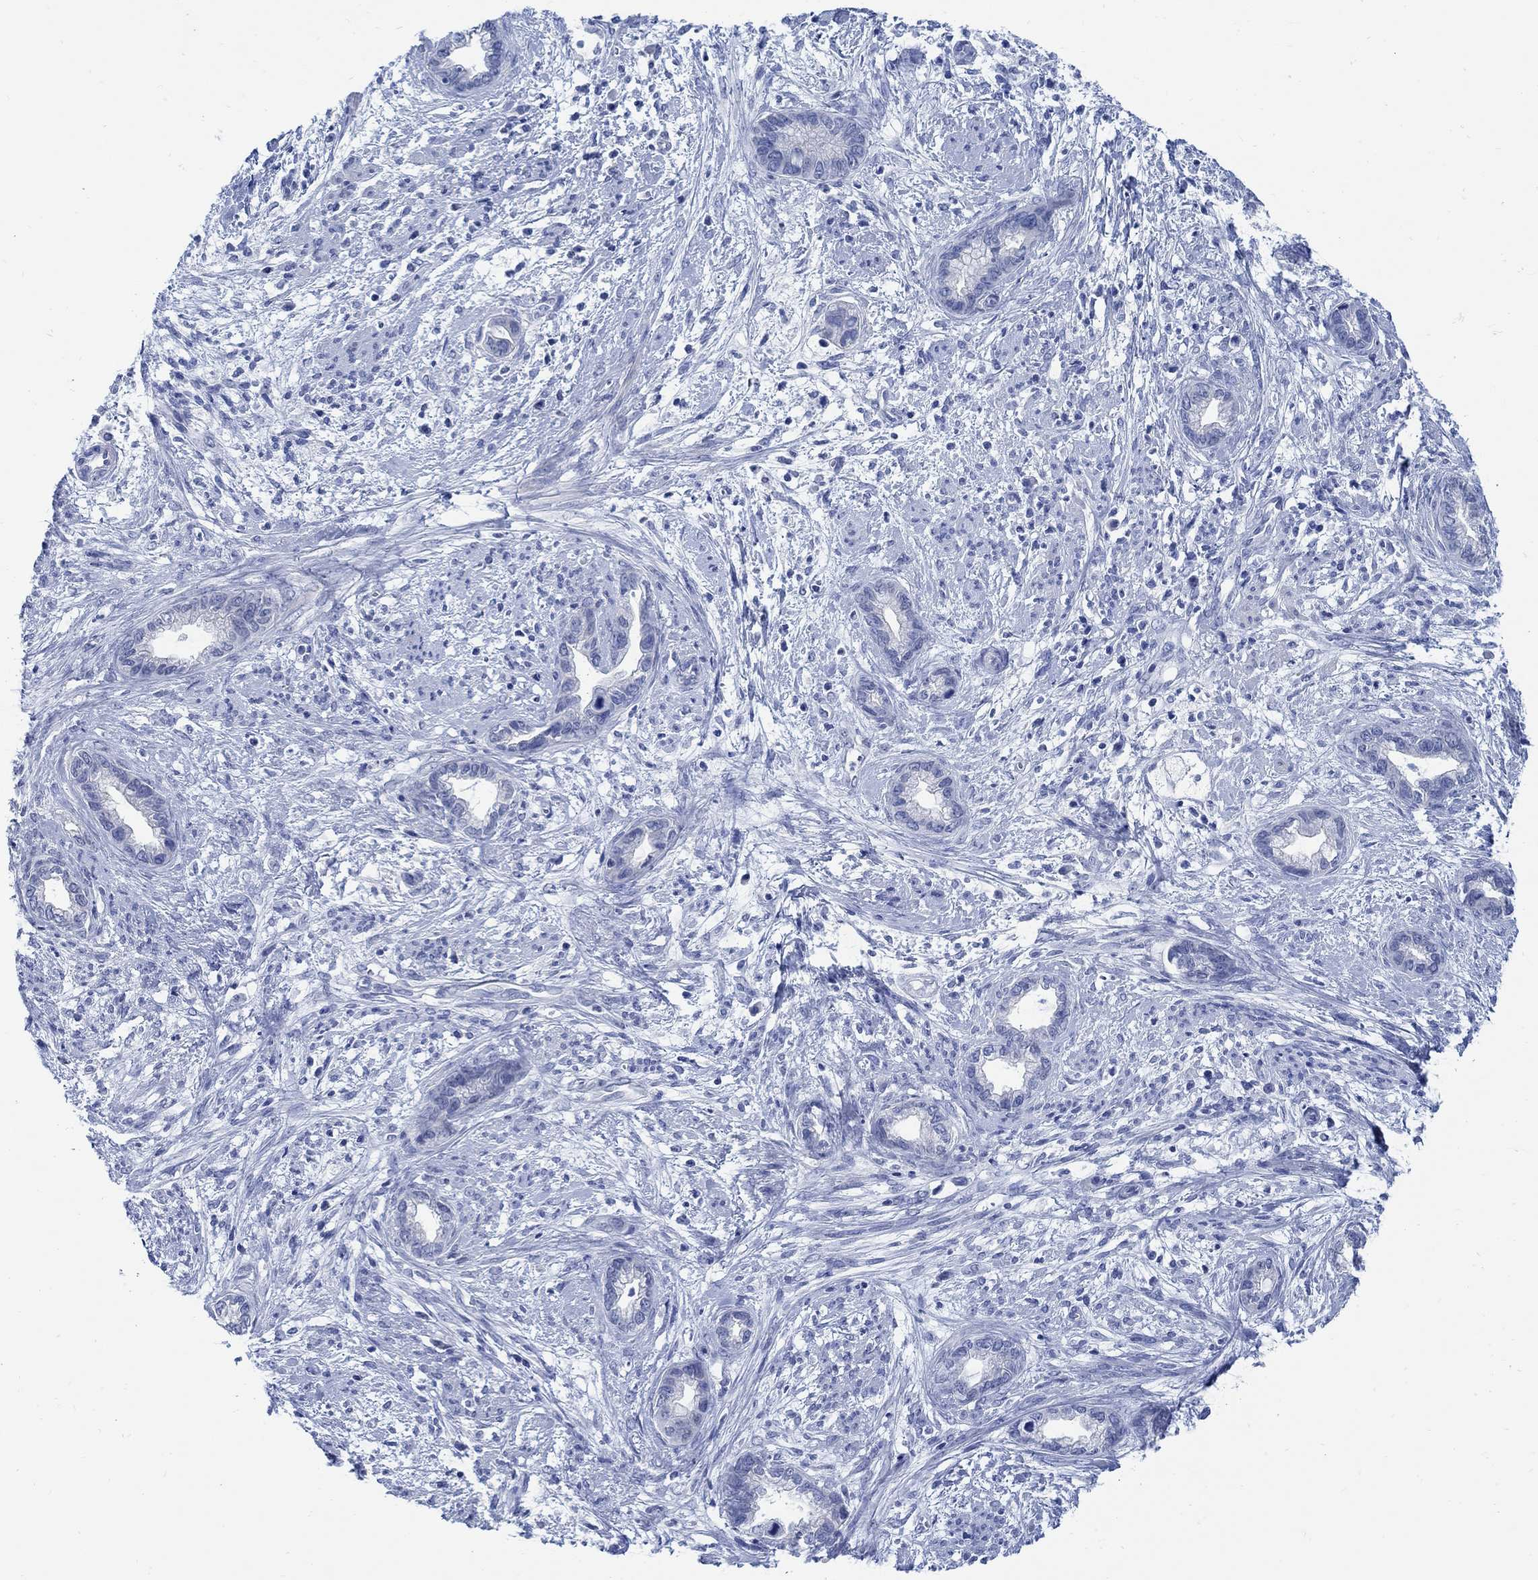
{"staining": {"intensity": "negative", "quantity": "none", "location": "none"}, "tissue": "cervical cancer", "cell_type": "Tumor cells", "image_type": "cancer", "snomed": [{"axis": "morphology", "description": "Adenocarcinoma, NOS"}, {"axis": "topography", "description": "Cervix"}], "caption": "Immunohistochemical staining of cervical adenocarcinoma exhibits no significant expression in tumor cells.", "gene": "CAMK2N1", "patient": {"sex": "female", "age": 62}}